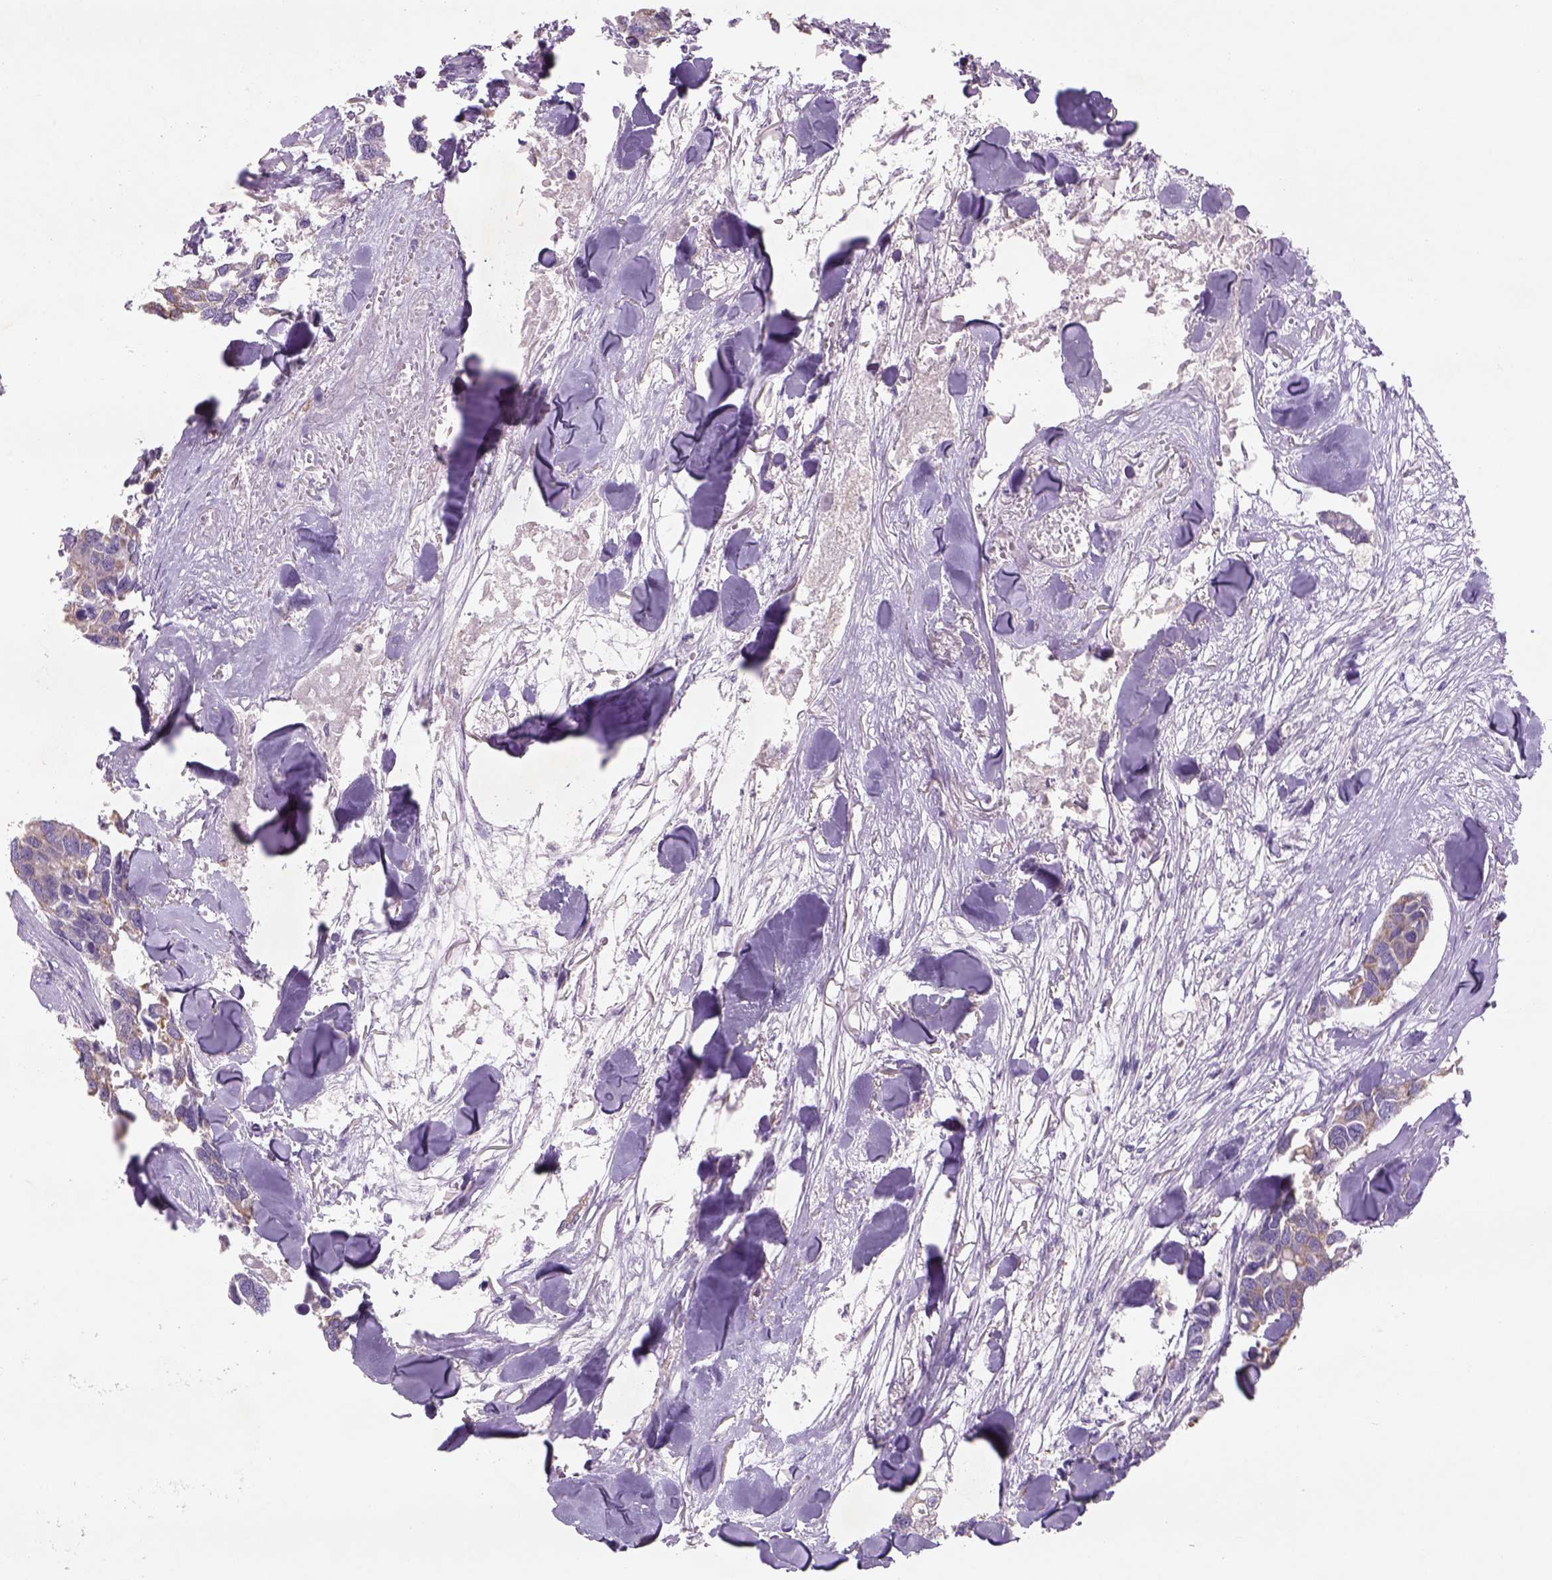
{"staining": {"intensity": "weak", "quantity": ">75%", "location": "cytoplasmic/membranous"}, "tissue": "breast cancer", "cell_type": "Tumor cells", "image_type": "cancer", "snomed": [{"axis": "morphology", "description": "Duct carcinoma"}, {"axis": "topography", "description": "Breast"}], "caption": "Brown immunohistochemical staining in human breast cancer reveals weak cytoplasmic/membranous positivity in approximately >75% of tumor cells.", "gene": "NAALAD2", "patient": {"sex": "female", "age": 83}}